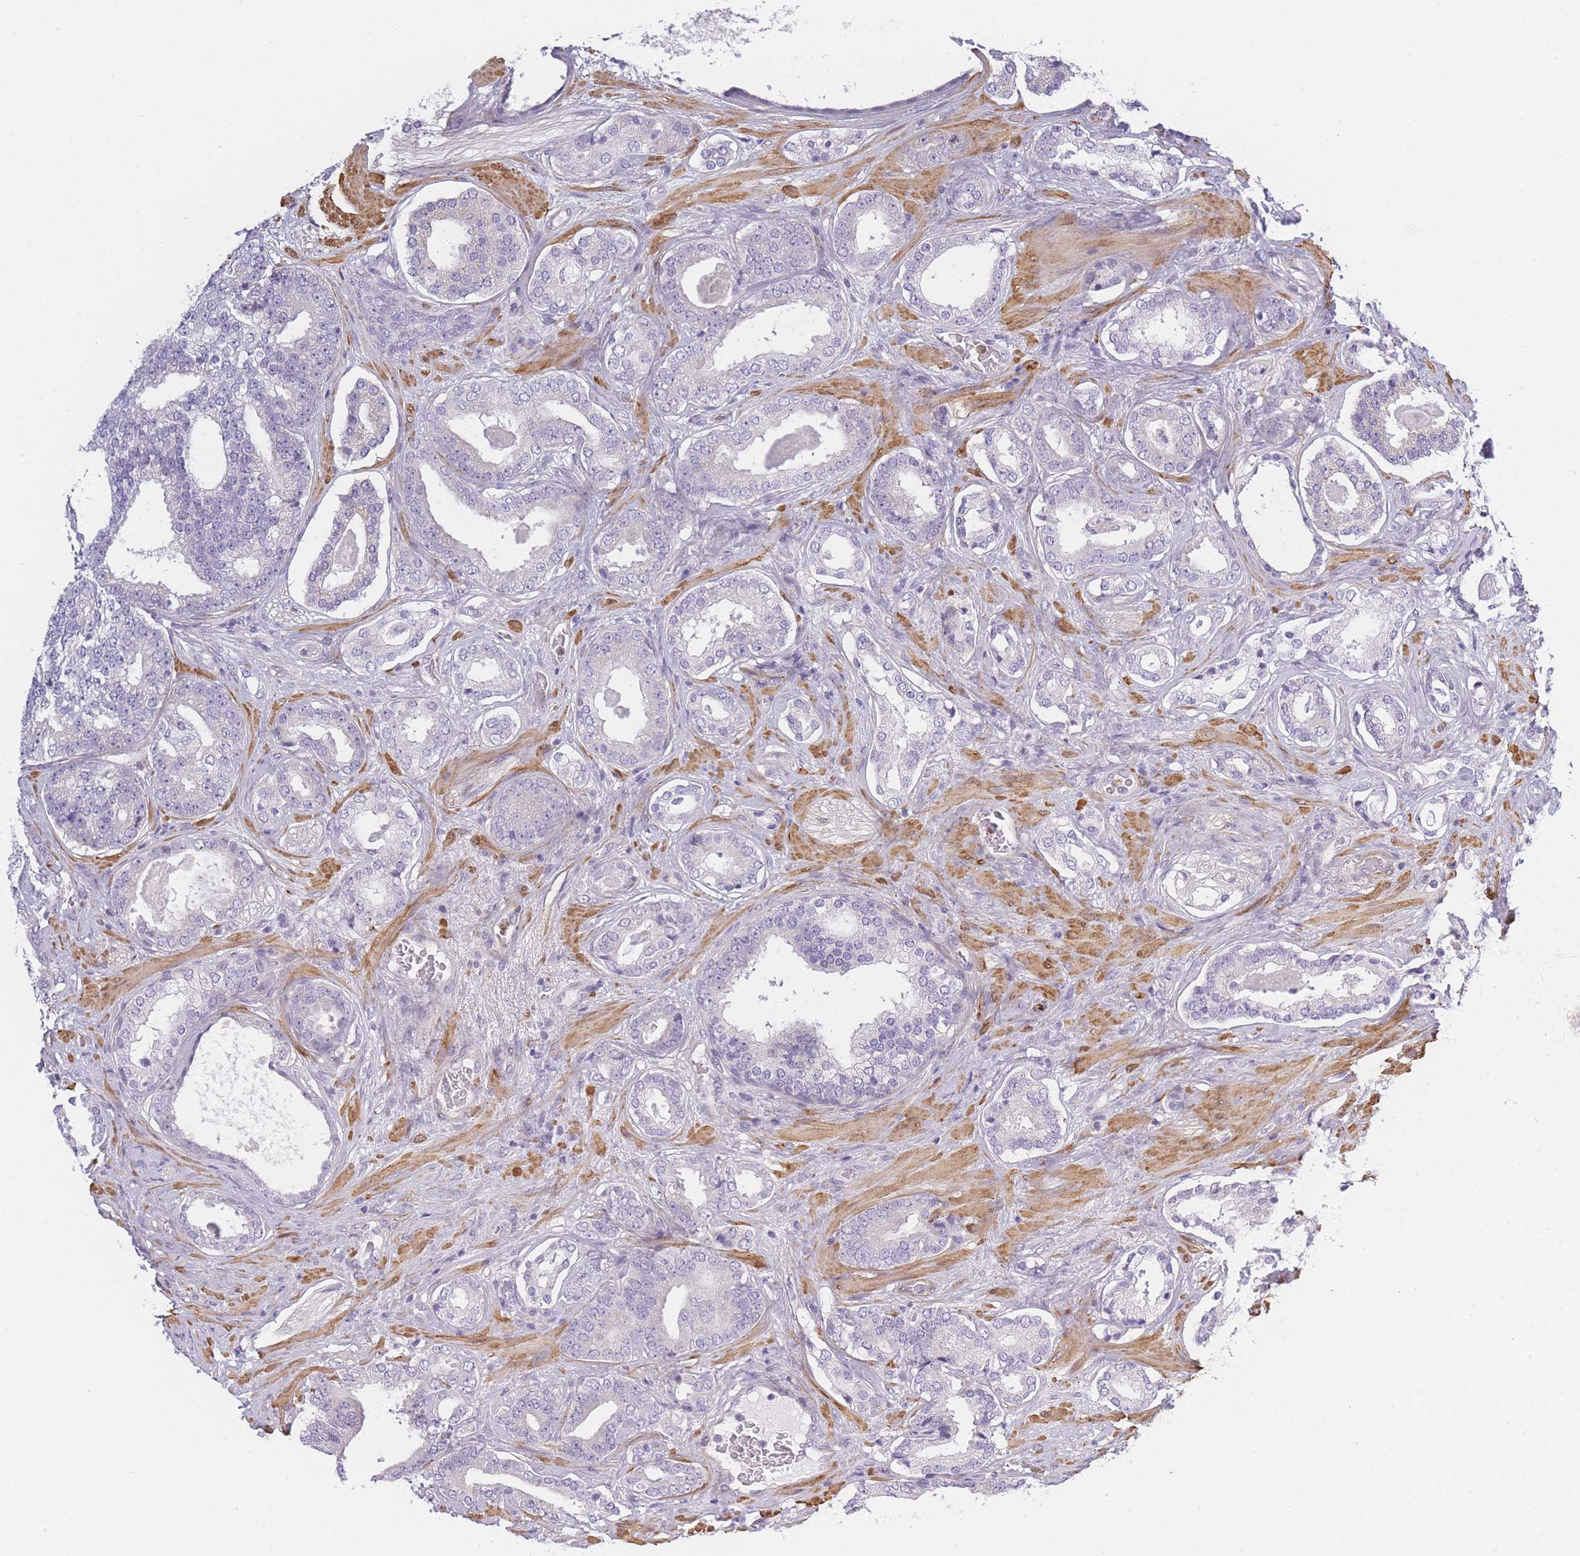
{"staining": {"intensity": "negative", "quantity": "none", "location": "none"}, "tissue": "prostate cancer", "cell_type": "Tumor cells", "image_type": "cancer", "snomed": [{"axis": "morphology", "description": "Adenocarcinoma, High grade"}, {"axis": "topography", "description": "Prostate"}], "caption": "Immunohistochemistry (IHC) histopathology image of neoplastic tissue: human prostate cancer stained with DAB (3,3'-diaminobenzidine) reveals no significant protein expression in tumor cells. The staining is performed using DAB (3,3'-diaminobenzidine) brown chromogen with nuclei counter-stained in using hematoxylin.", "gene": "SLC7A6", "patient": {"sex": "male", "age": 60}}